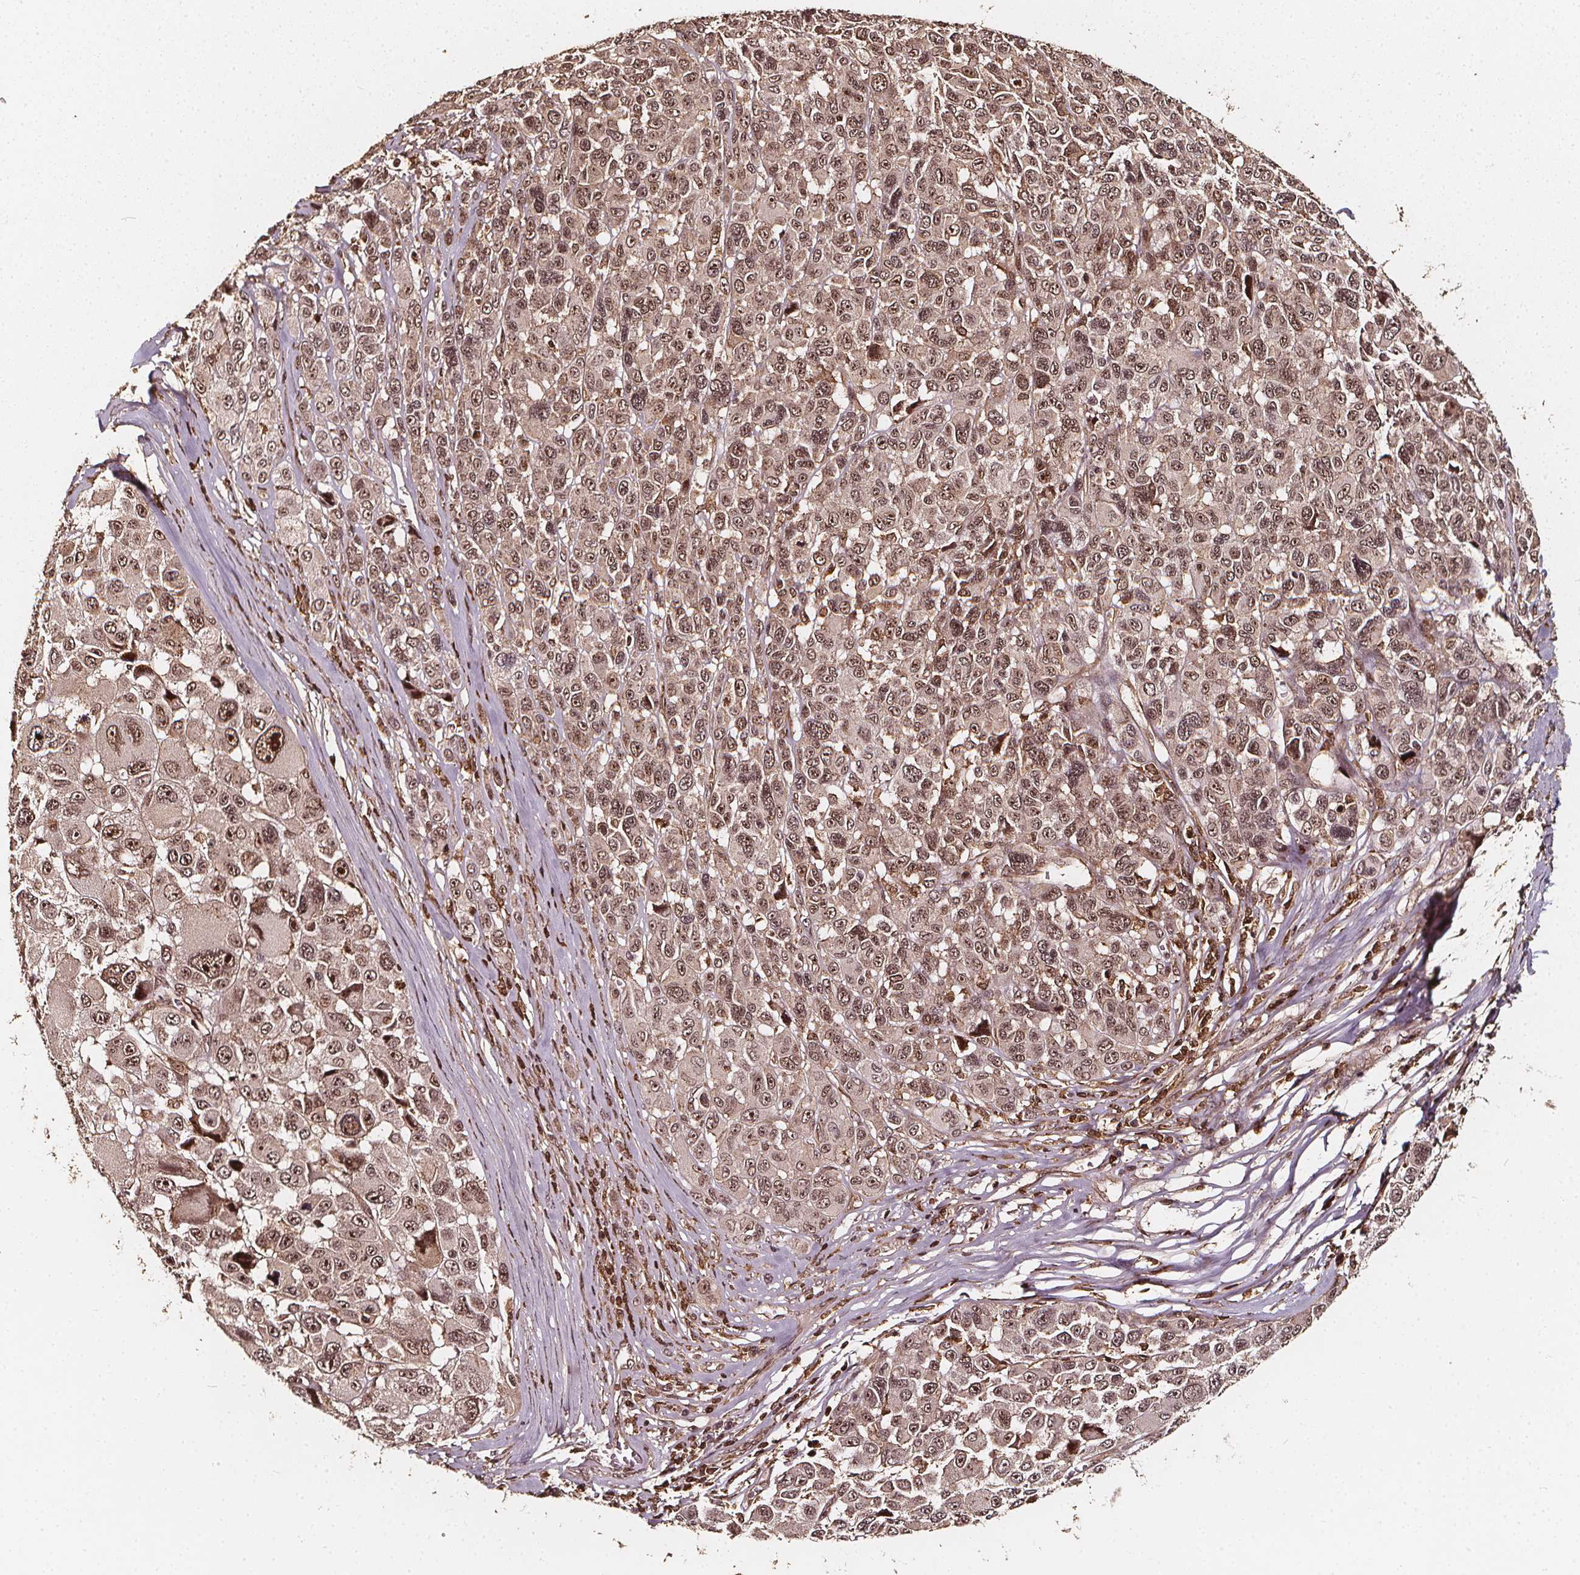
{"staining": {"intensity": "moderate", "quantity": ">75%", "location": "nuclear"}, "tissue": "melanoma", "cell_type": "Tumor cells", "image_type": "cancer", "snomed": [{"axis": "morphology", "description": "Malignant melanoma, NOS"}, {"axis": "topography", "description": "Skin"}], "caption": "Approximately >75% of tumor cells in malignant melanoma reveal moderate nuclear protein expression as visualized by brown immunohistochemical staining.", "gene": "EXOSC9", "patient": {"sex": "female", "age": 66}}